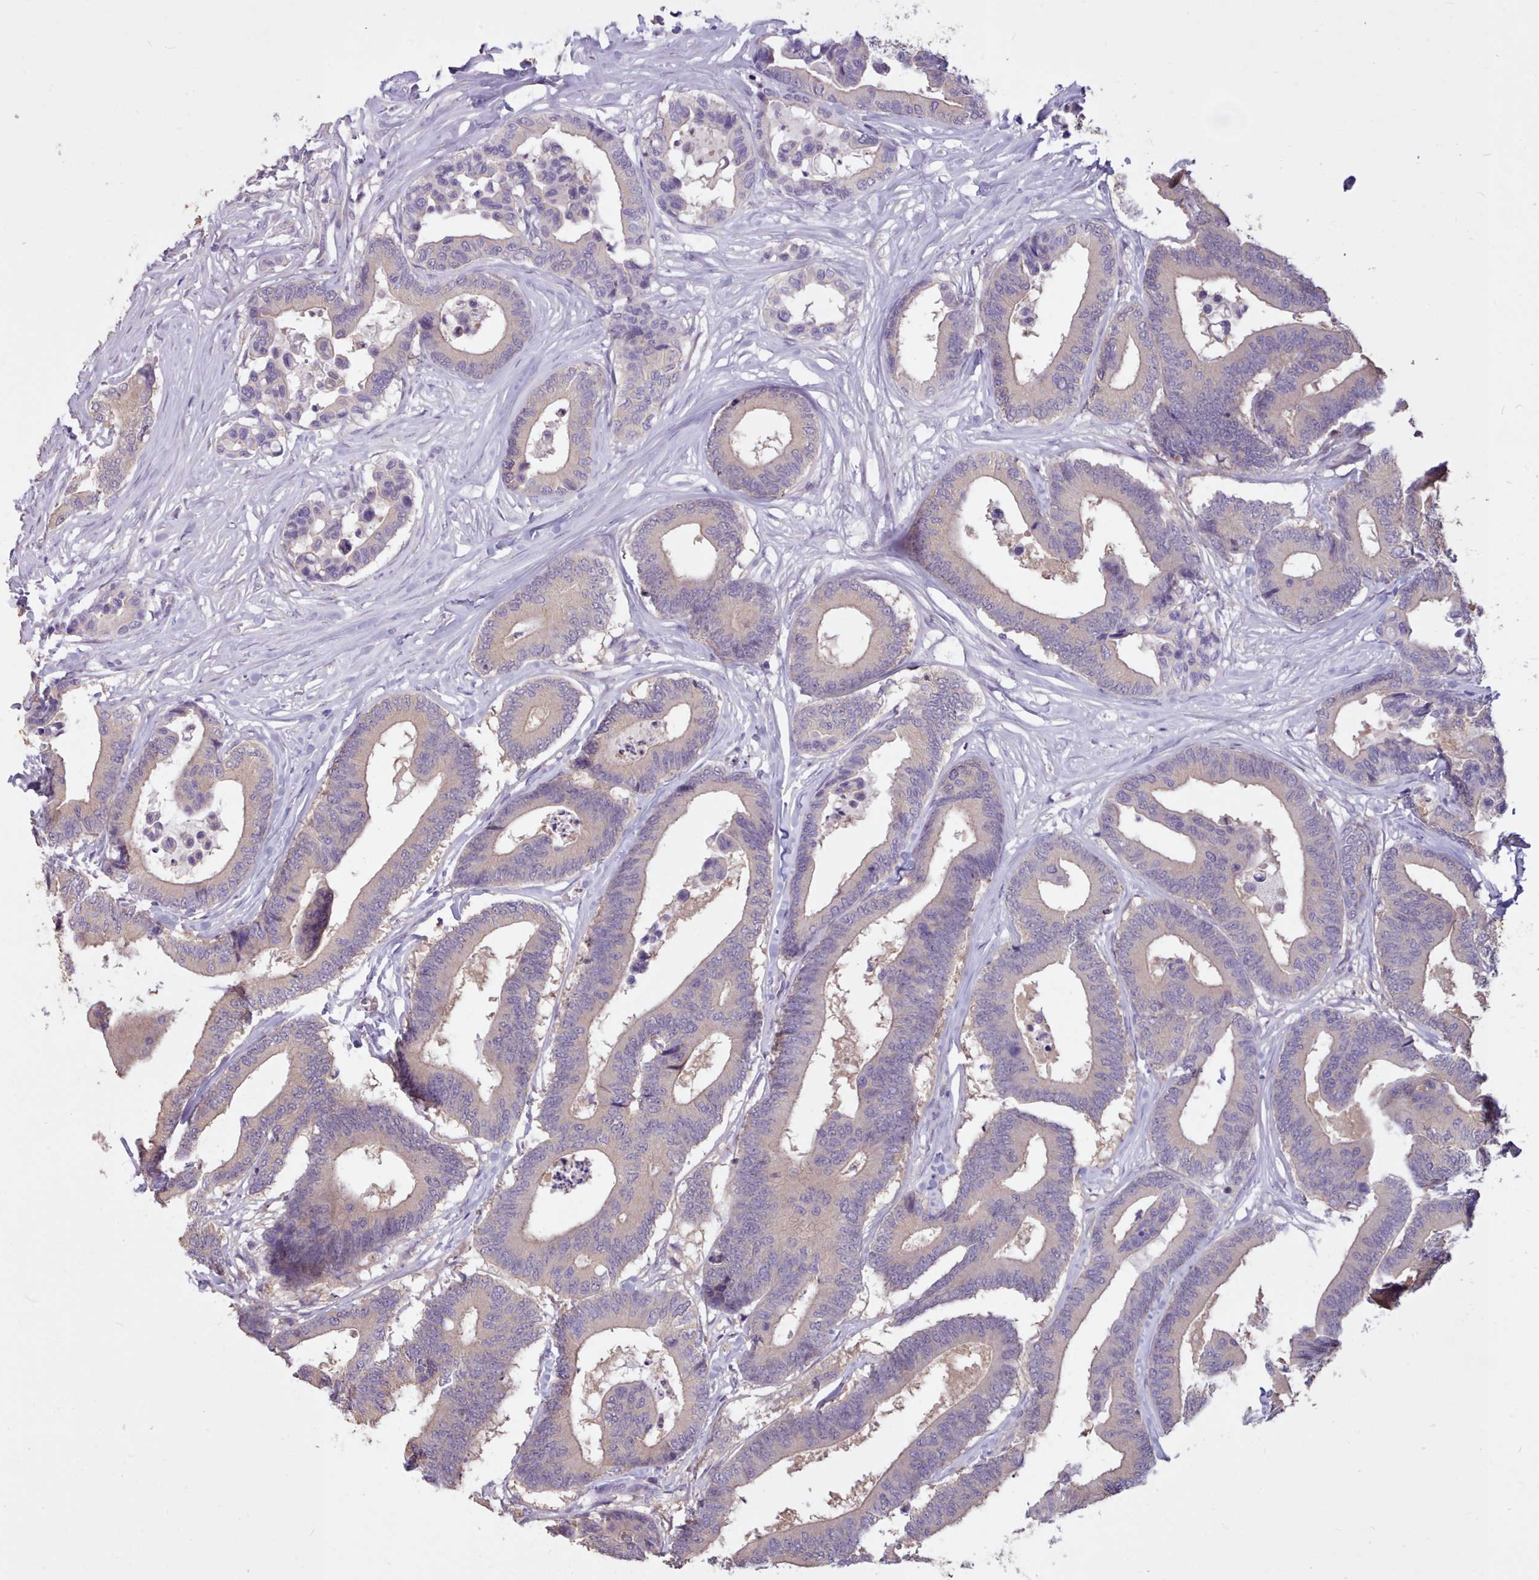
{"staining": {"intensity": "weak", "quantity": "<25%", "location": "cytoplasmic/membranous"}, "tissue": "colorectal cancer", "cell_type": "Tumor cells", "image_type": "cancer", "snomed": [{"axis": "morphology", "description": "Normal tissue, NOS"}, {"axis": "morphology", "description": "Adenocarcinoma, NOS"}, {"axis": "topography", "description": "Colon"}], "caption": "Protein analysis of adenocarcinoma (colorectal) displays no significant positivity in tumor cells.", "gene": "ZNF607", "patient": {"sex": "male", "age": 82}}